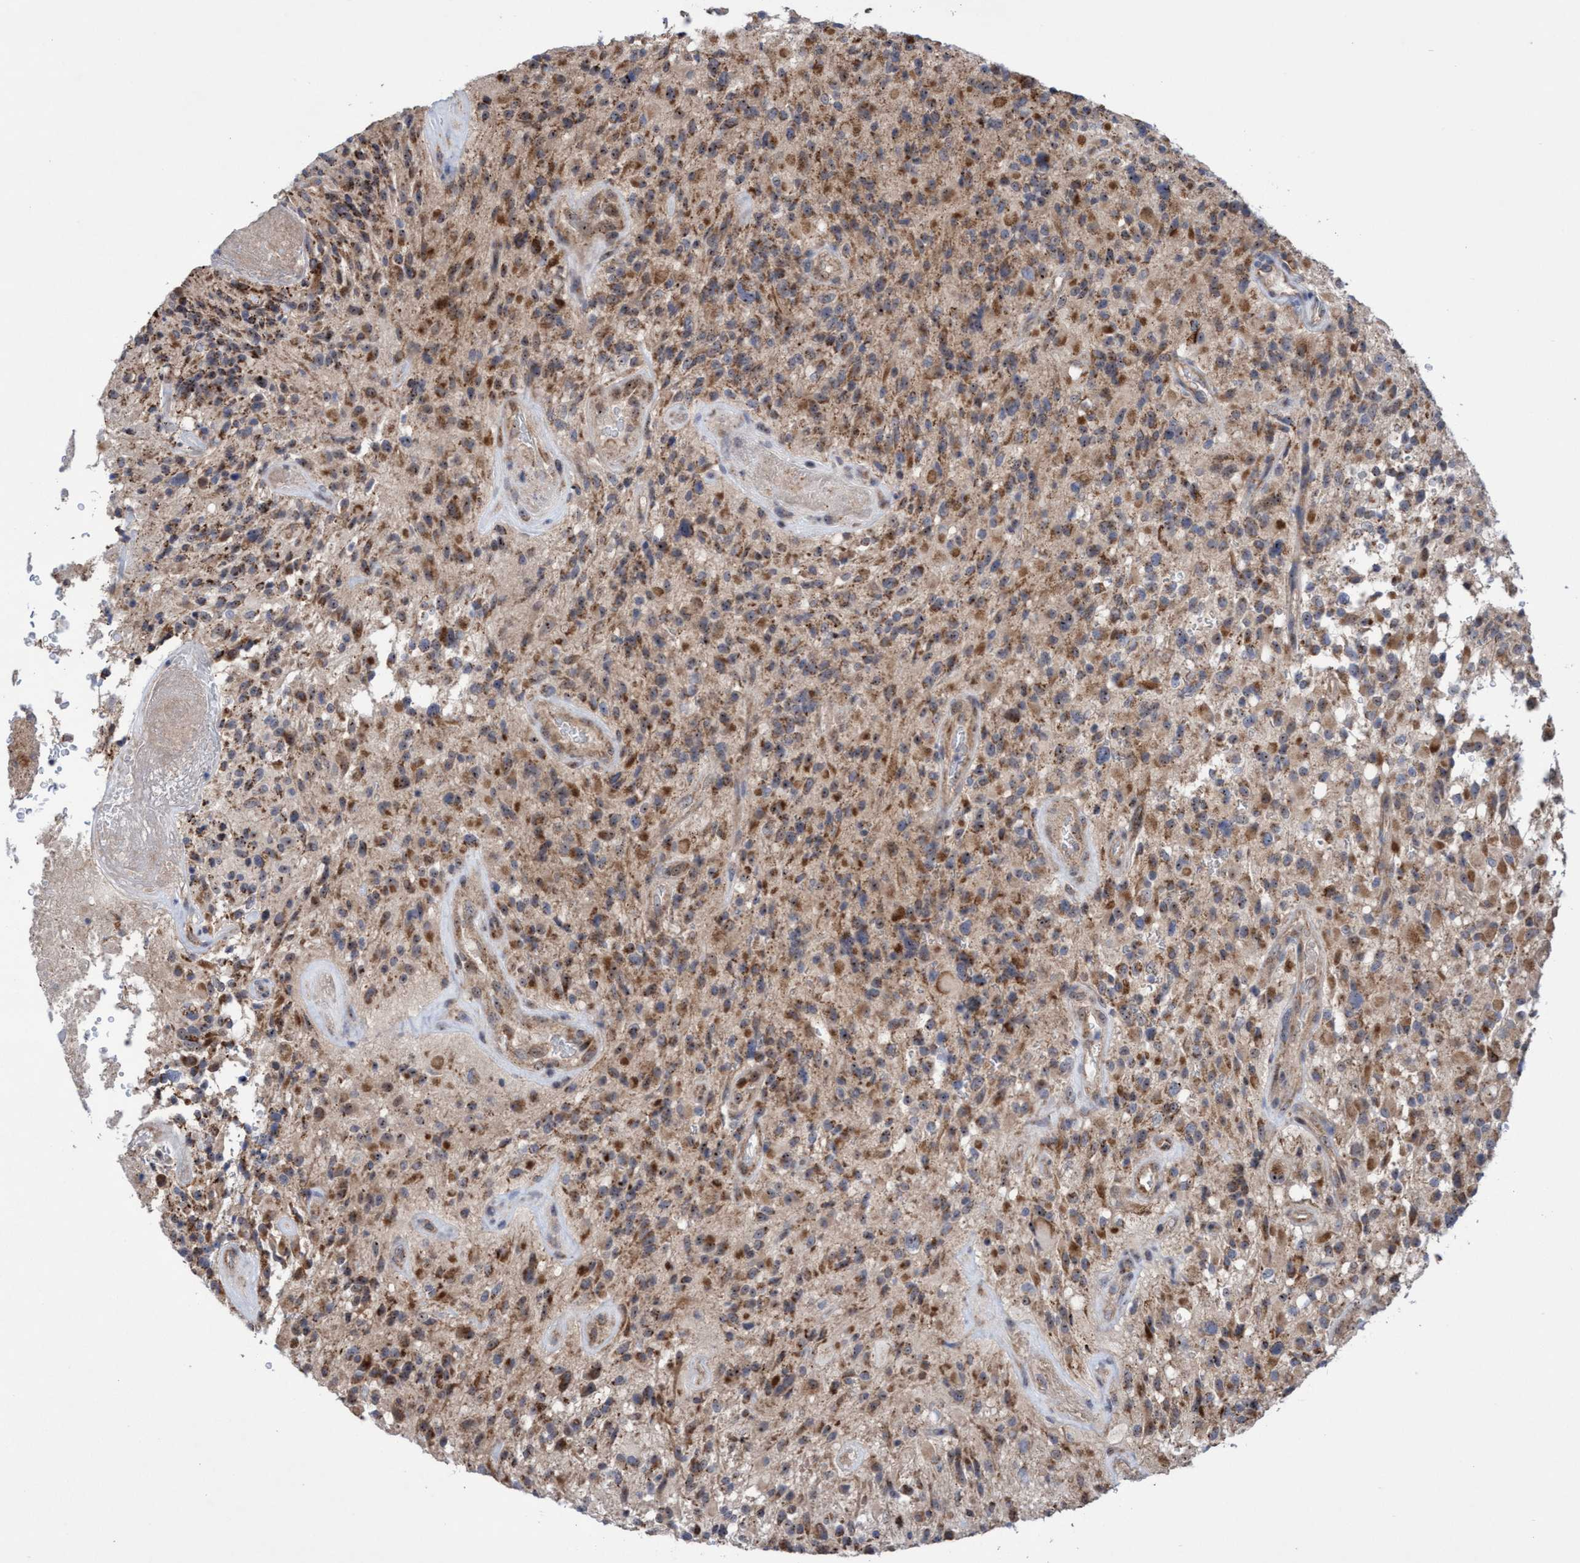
{"staining": {"intensity": "moderate", "quantity": ">75%", "location": "cytoplasmic/membranous,nuclear"}, "tissue": "glioma", "cell_type": "Tumor cells", "image_type": "cancer", "snomed": [{"axis": "morphology", "description": "Glioma, malignant, High grade"}, {"axis": "topography", "description": "Brain"}], "caption": "Glioma stained for a protein (brown) exhibits moderate cytoplasmic/membranous and nuclear positive expression in approximately >75% of tumor cells.", "gene": "P2RY14", "patient": {"sex": "male", "age": 71}}